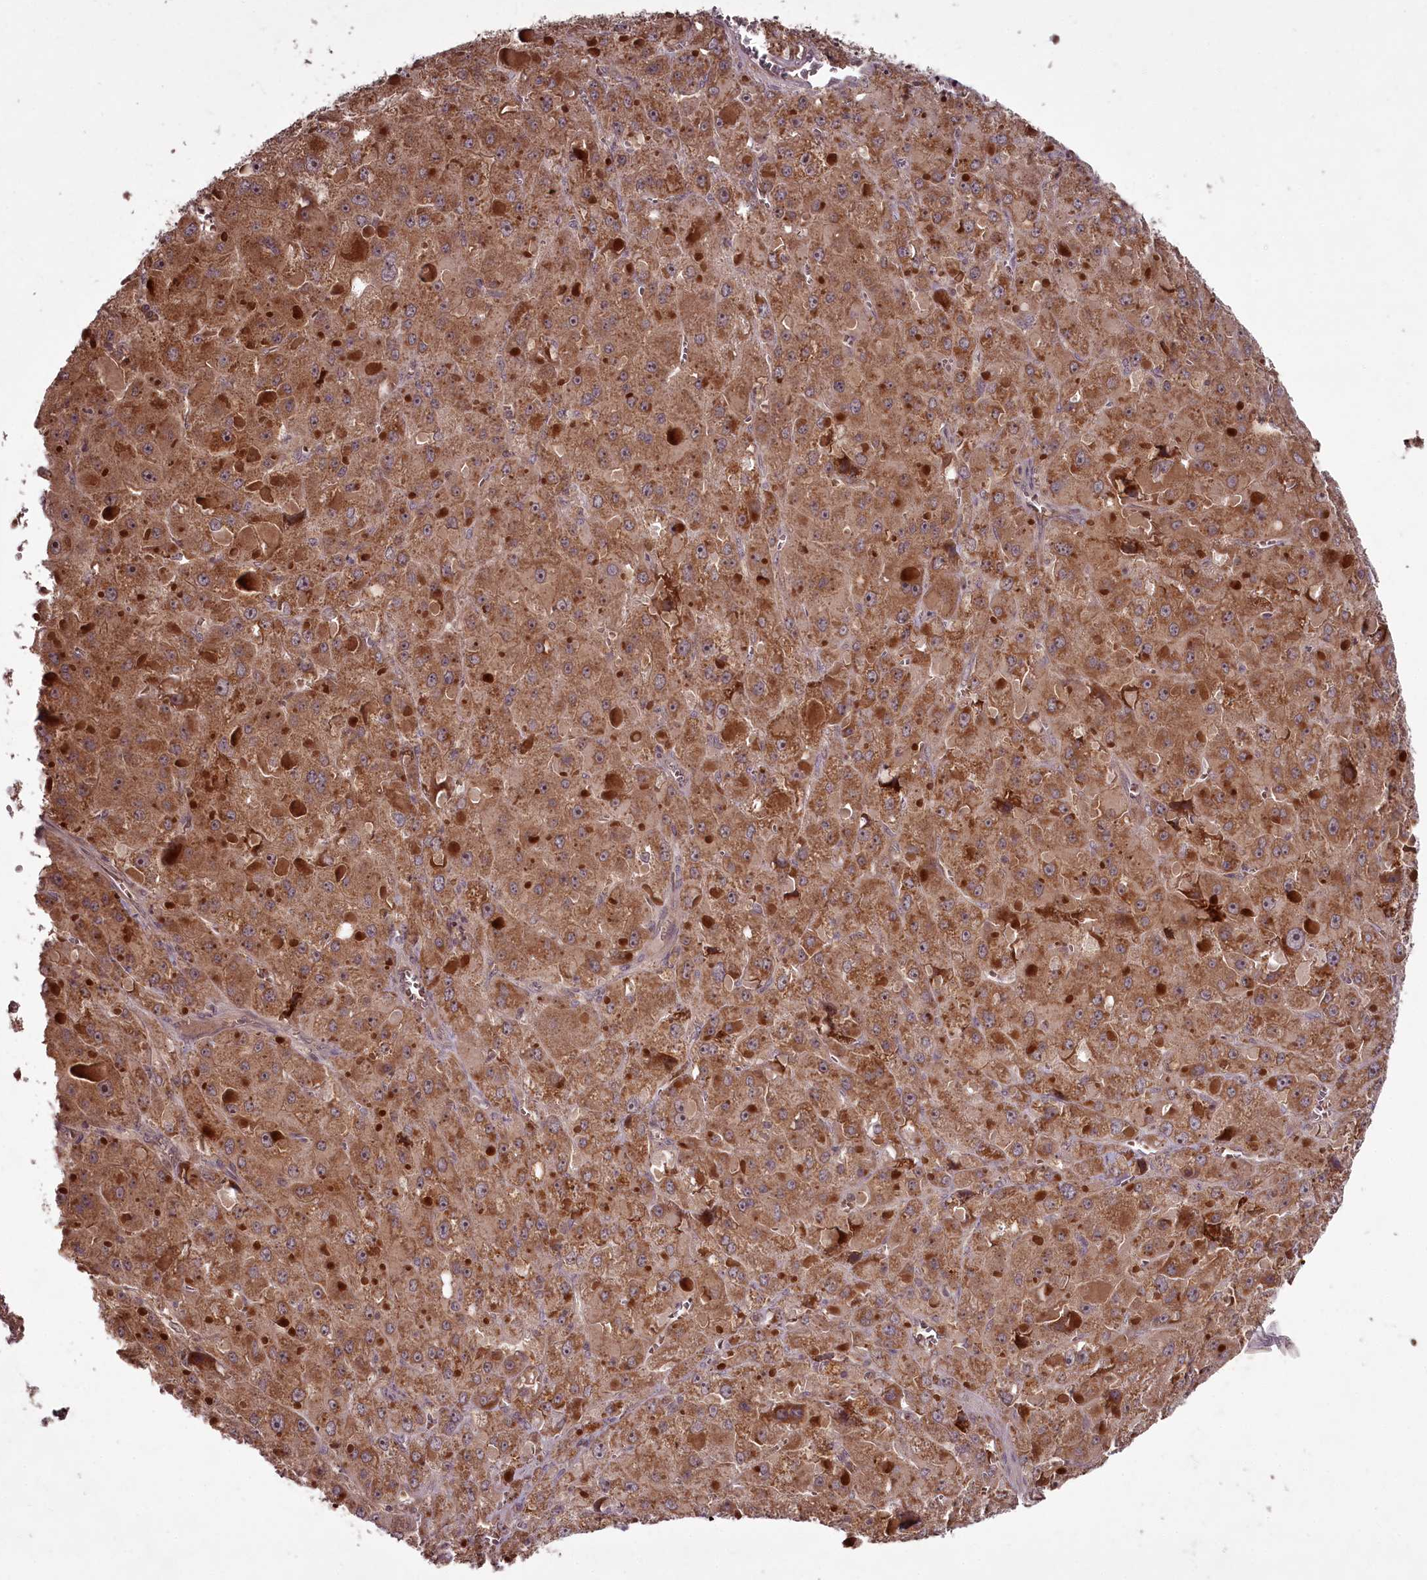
{"staining": {"intensity": "moderate", "quantity": ">75%", "location": "cytoplasmic/membranous"}, "tissue": "liver cancer", "cell_type": "Tumor cells", "image_type": "cancer", "snomed": [{"axis": "morphology", "description": "Carcinoma, Hepatocellular, NOS"}, {"axis": "topography", "description": "Liver"}], "caption": "Immunohistochemistry of human liver cancer shows medium levels of moderate cytoplasmic/membranous positivity in approximately >75% of tumor cells.", "gene": "PCBP2", "patient": {"sex": "female", "age": 73}}